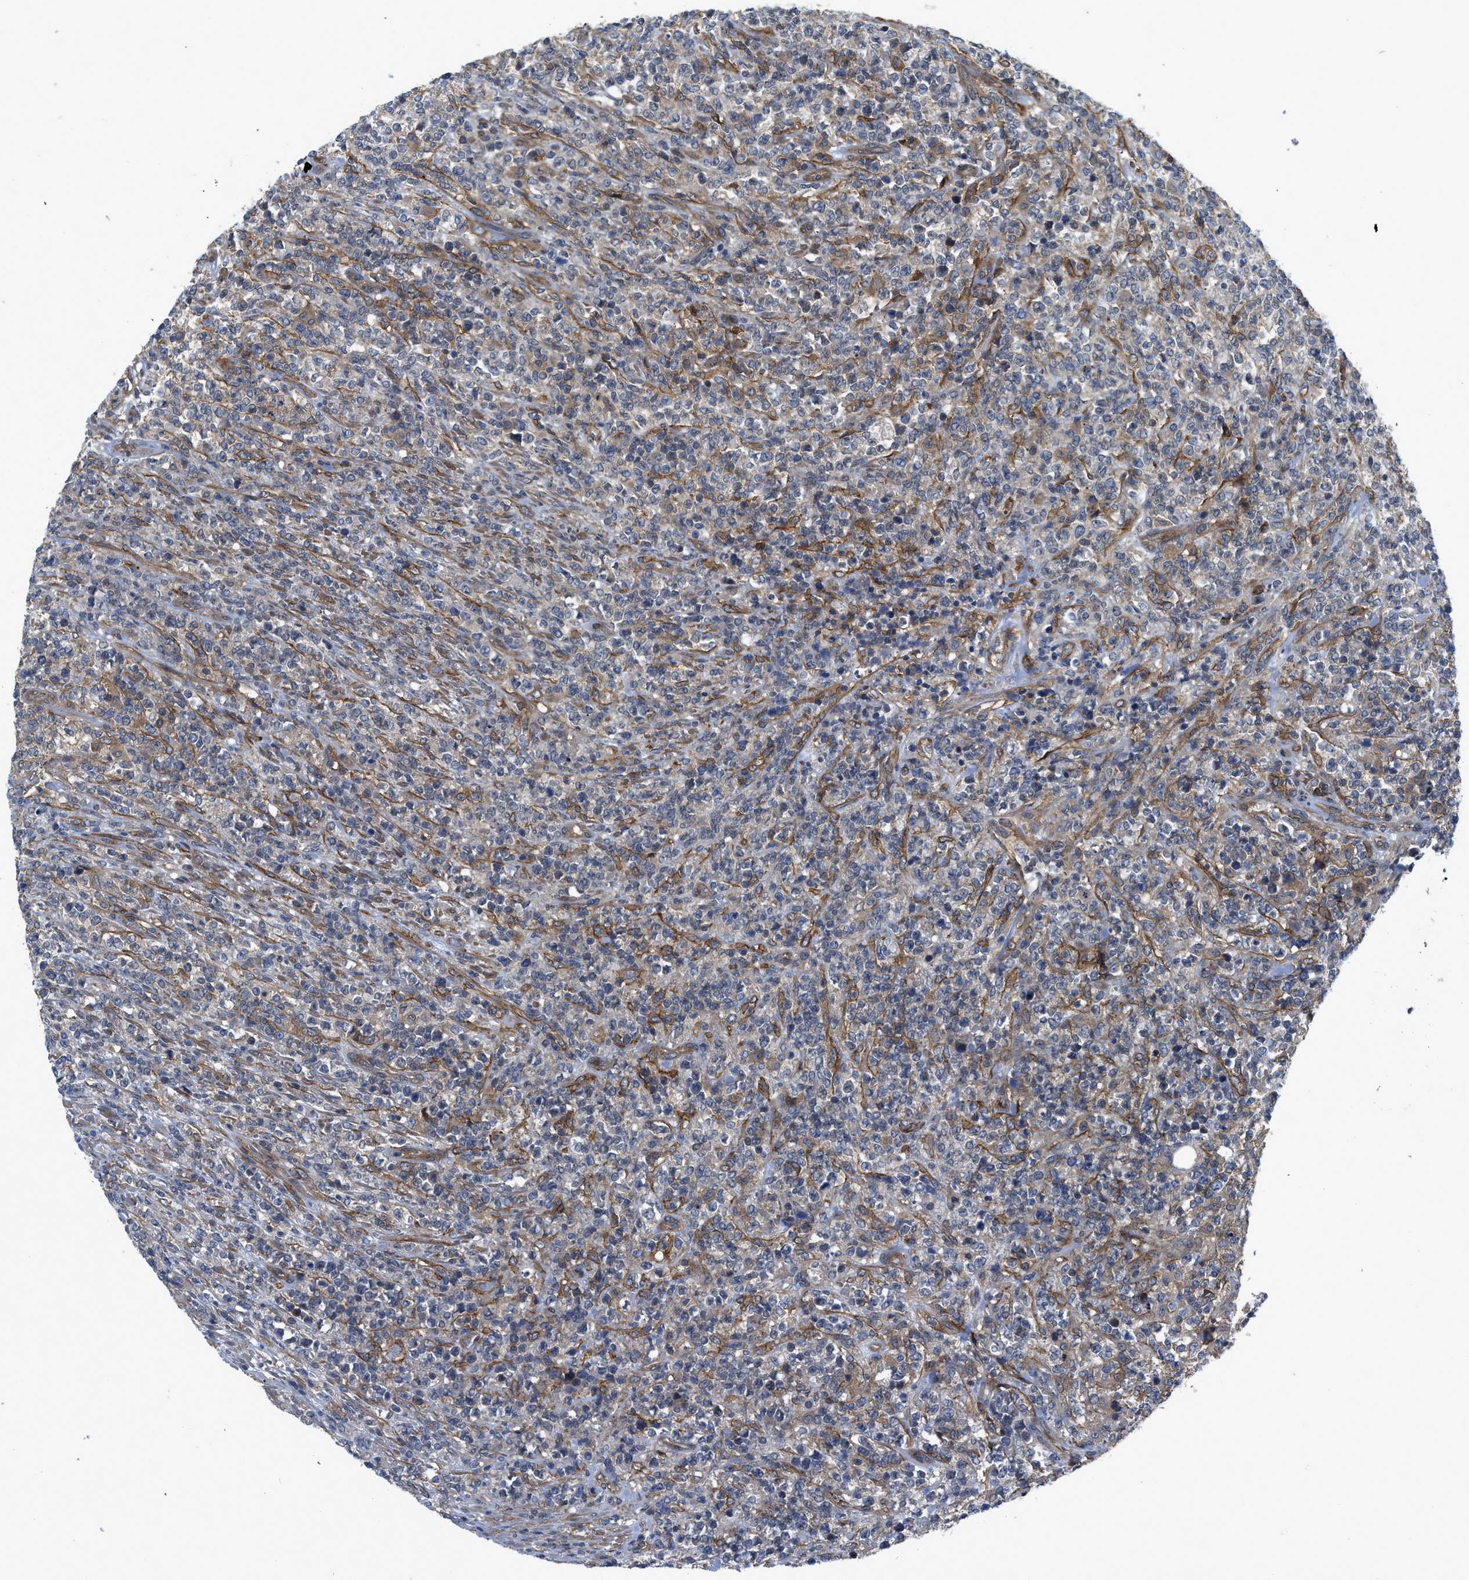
{"staining": {"intensity": "negative", "quantity": "none", "location": "none"}, "tissue": "lymphoma", "cell_type": "Tumor cells", "image_type": "cancer", "snomed": [{"axis": "morphology", "description": "Malignant lymphoma, non-Hodgkin's type, High grade"}, {"axis": "topography", "description": "Soft tissue"}], "caption": "The immunohistochemistry (IHC) photomicrograph has no significant staining in tumor cells of lymphoma tissue.", "gene": "PANX1", "patient": {"sex": "male", "age": 18}}